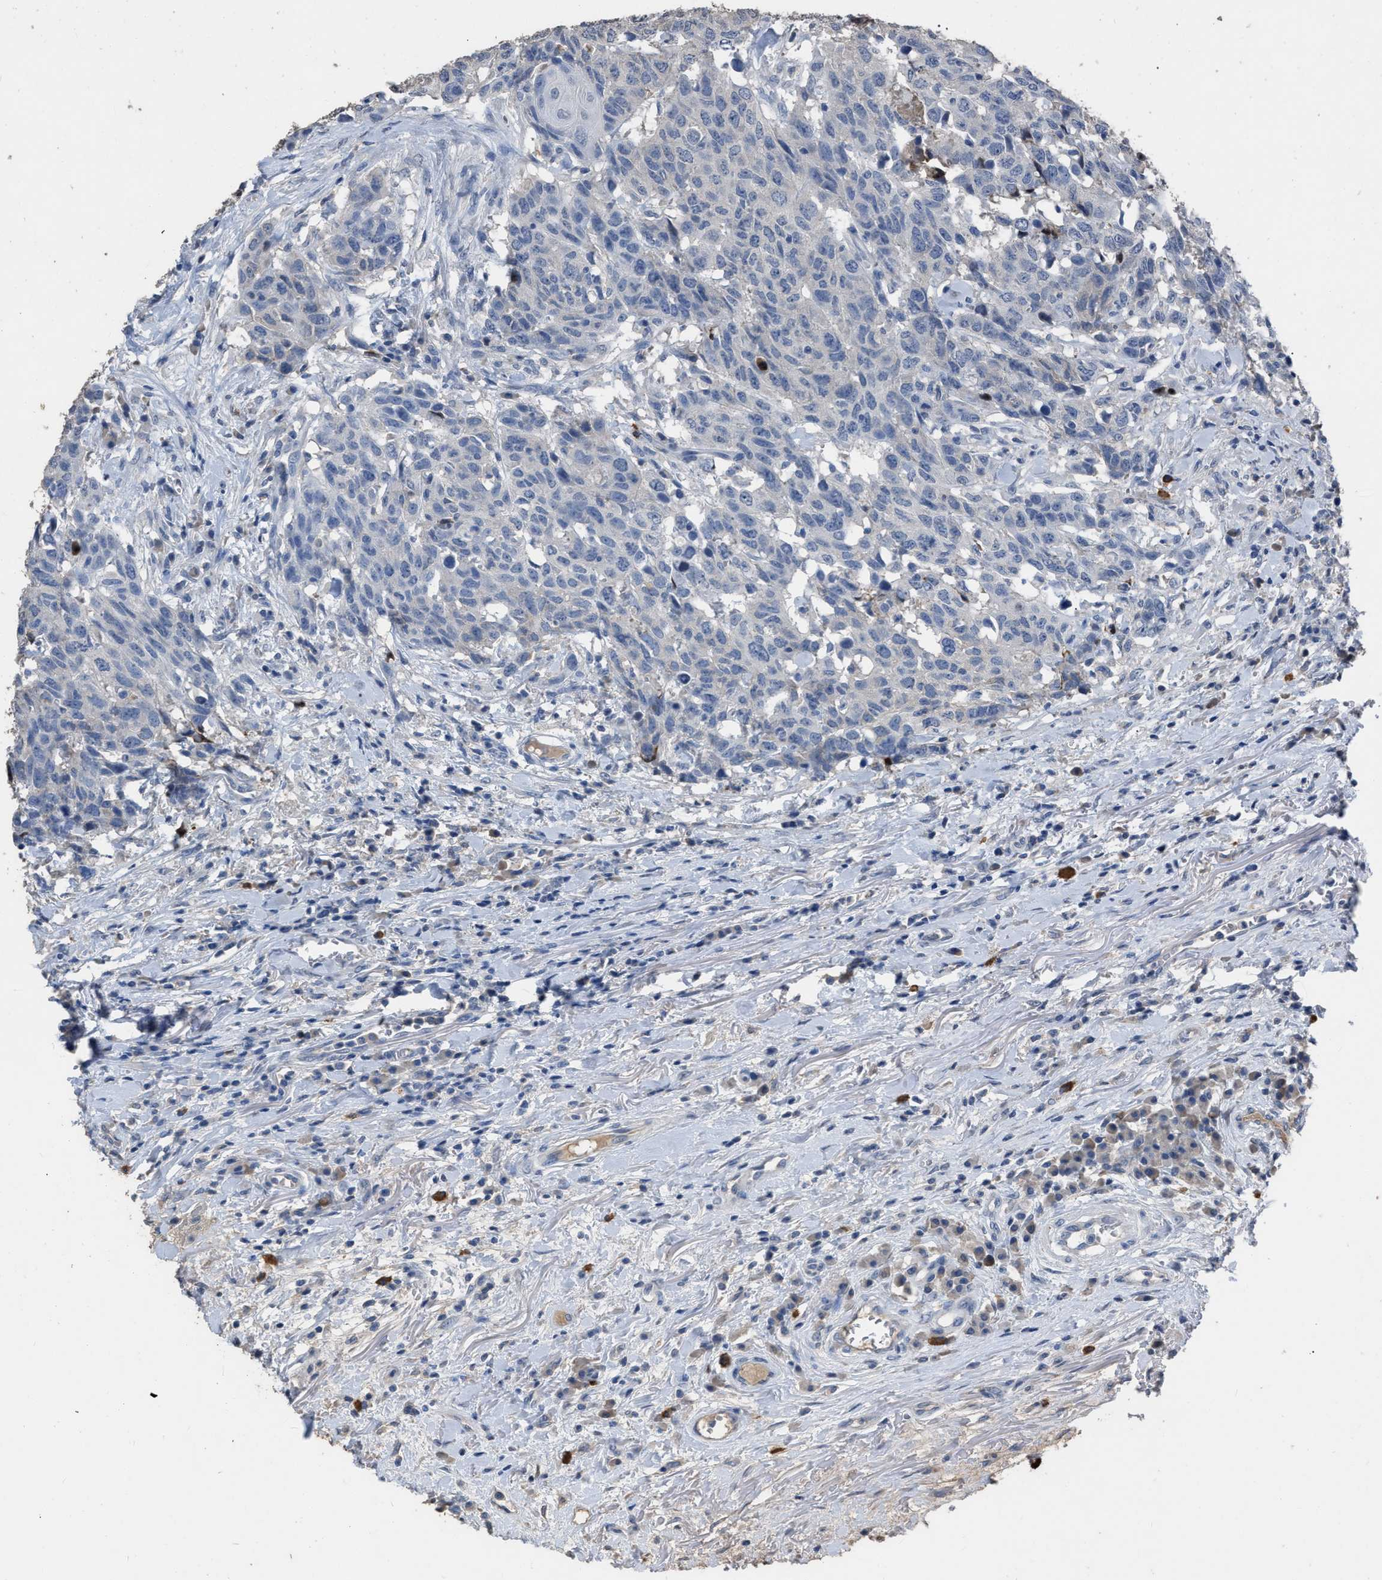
{"staining": {"intensity": "negative", "quantity": "none", "location": "none"}, "tissue": "head and neck cancer", "cell_type": "Tumor cells", "image_type": "cancer", "snomed": [{"axis": "morphology", "description": "Squamous cell carcinoma, NOS"}, {"axis": "topography", "description": "Head-Neck"}], "caption": "A micrograph of head and neck squamous cell carcinoma stained for a protein reveals no brown staining in tumor cells.", "gene": "HABP2", "patient": {"sex": "male", "age": 66}}